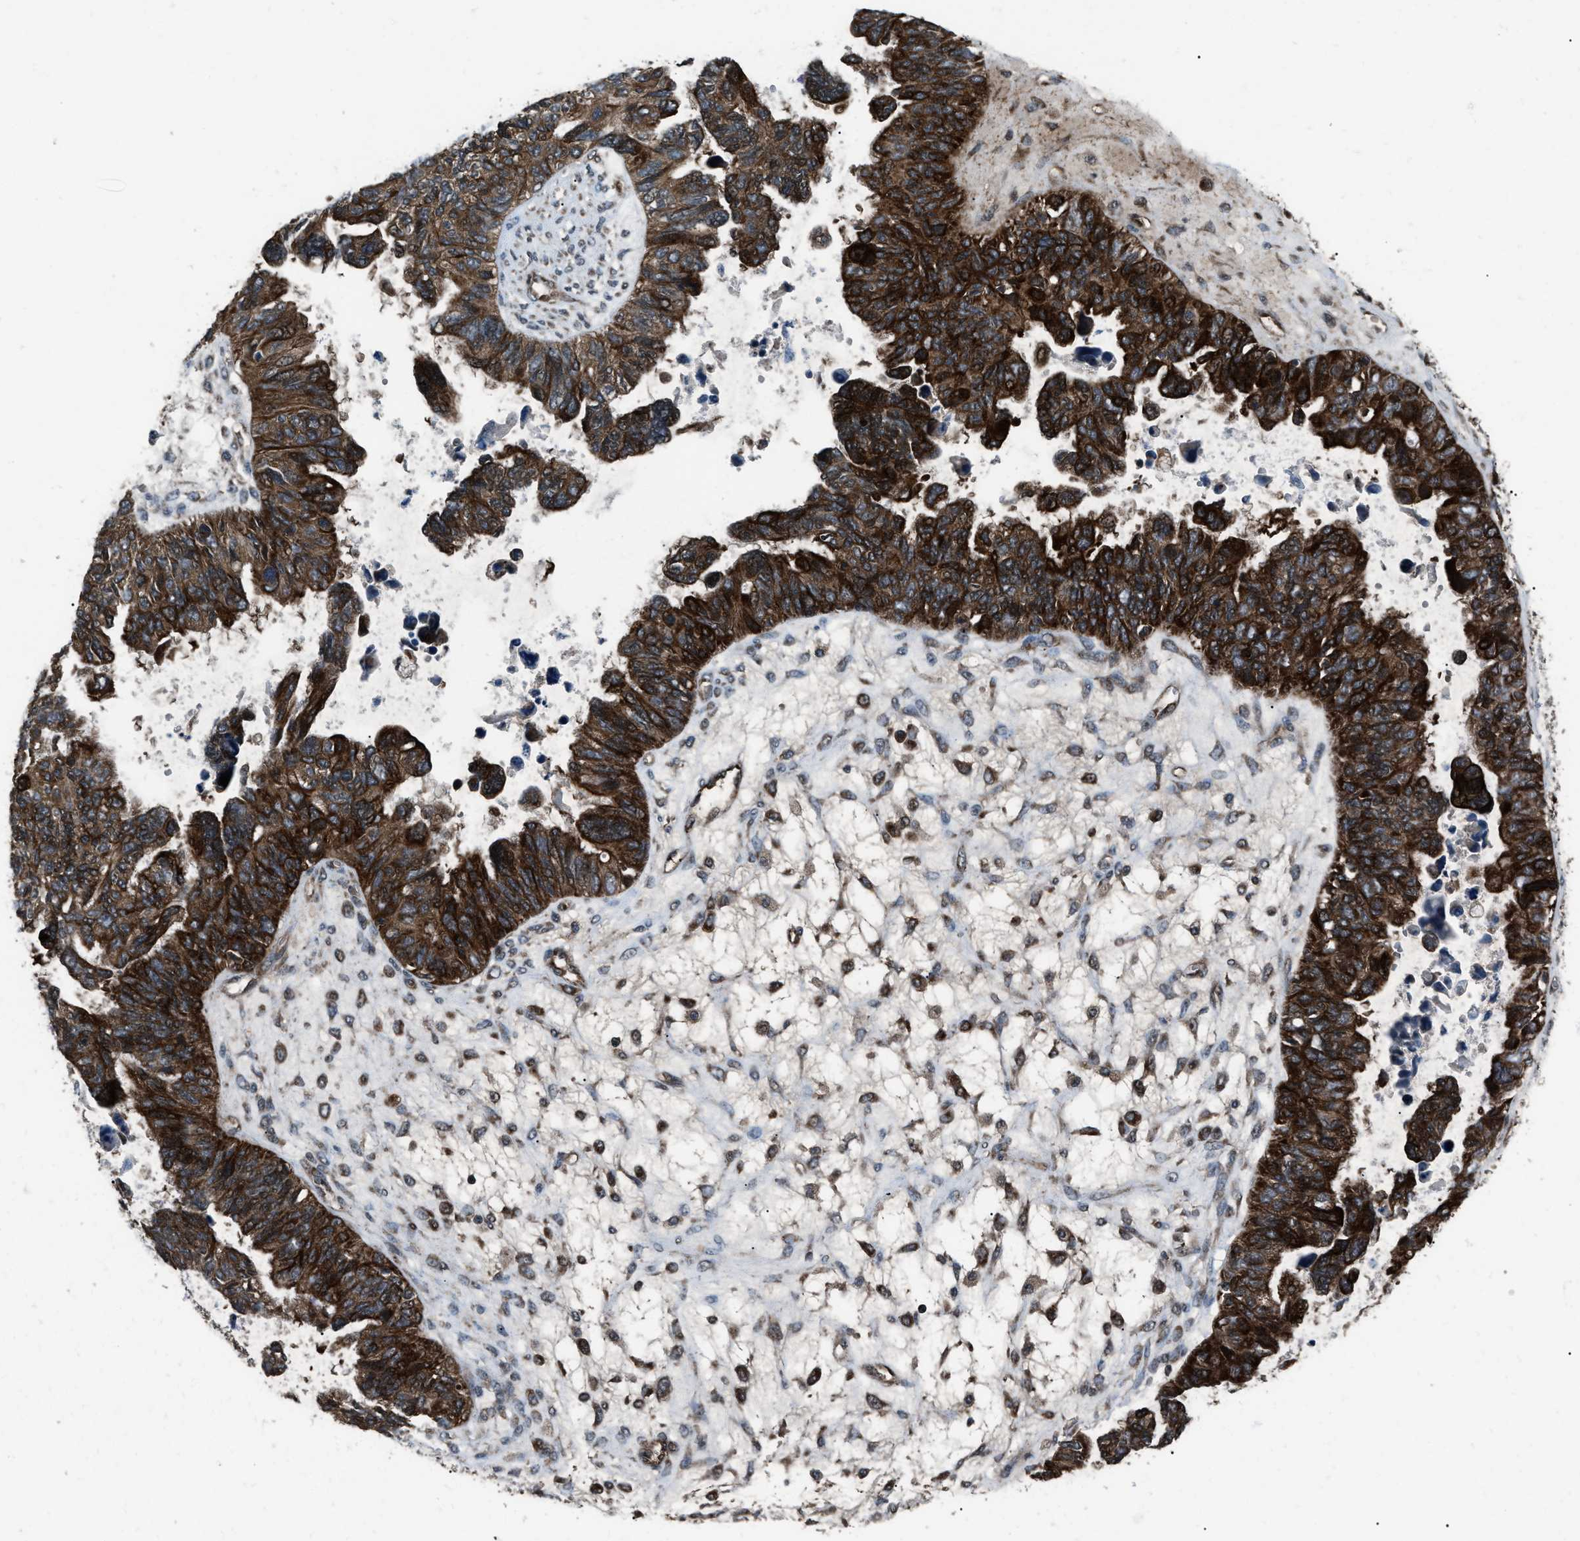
{"staining": {"intensity": "strong", "quantity": ">75%", "location": "cytoplasmic/membranous"}, "tissue": "ovarian cancer", "cell_type": "Tumor cells", "image_type": "cancer", "snomed": [{"axis": "morphology", "description": "Cystadenocarcinoma, serous, NOS"}, {"axis": "topography", "description": "Ovary"}], "caption": "Human ovarian cancer stained with a brown dye displays strong cytoplasmic/membranous positive expression in approximately >75% of tumor cells.", "gene": "IRAK4", "patient": {"sex": "female", "age": 79}}